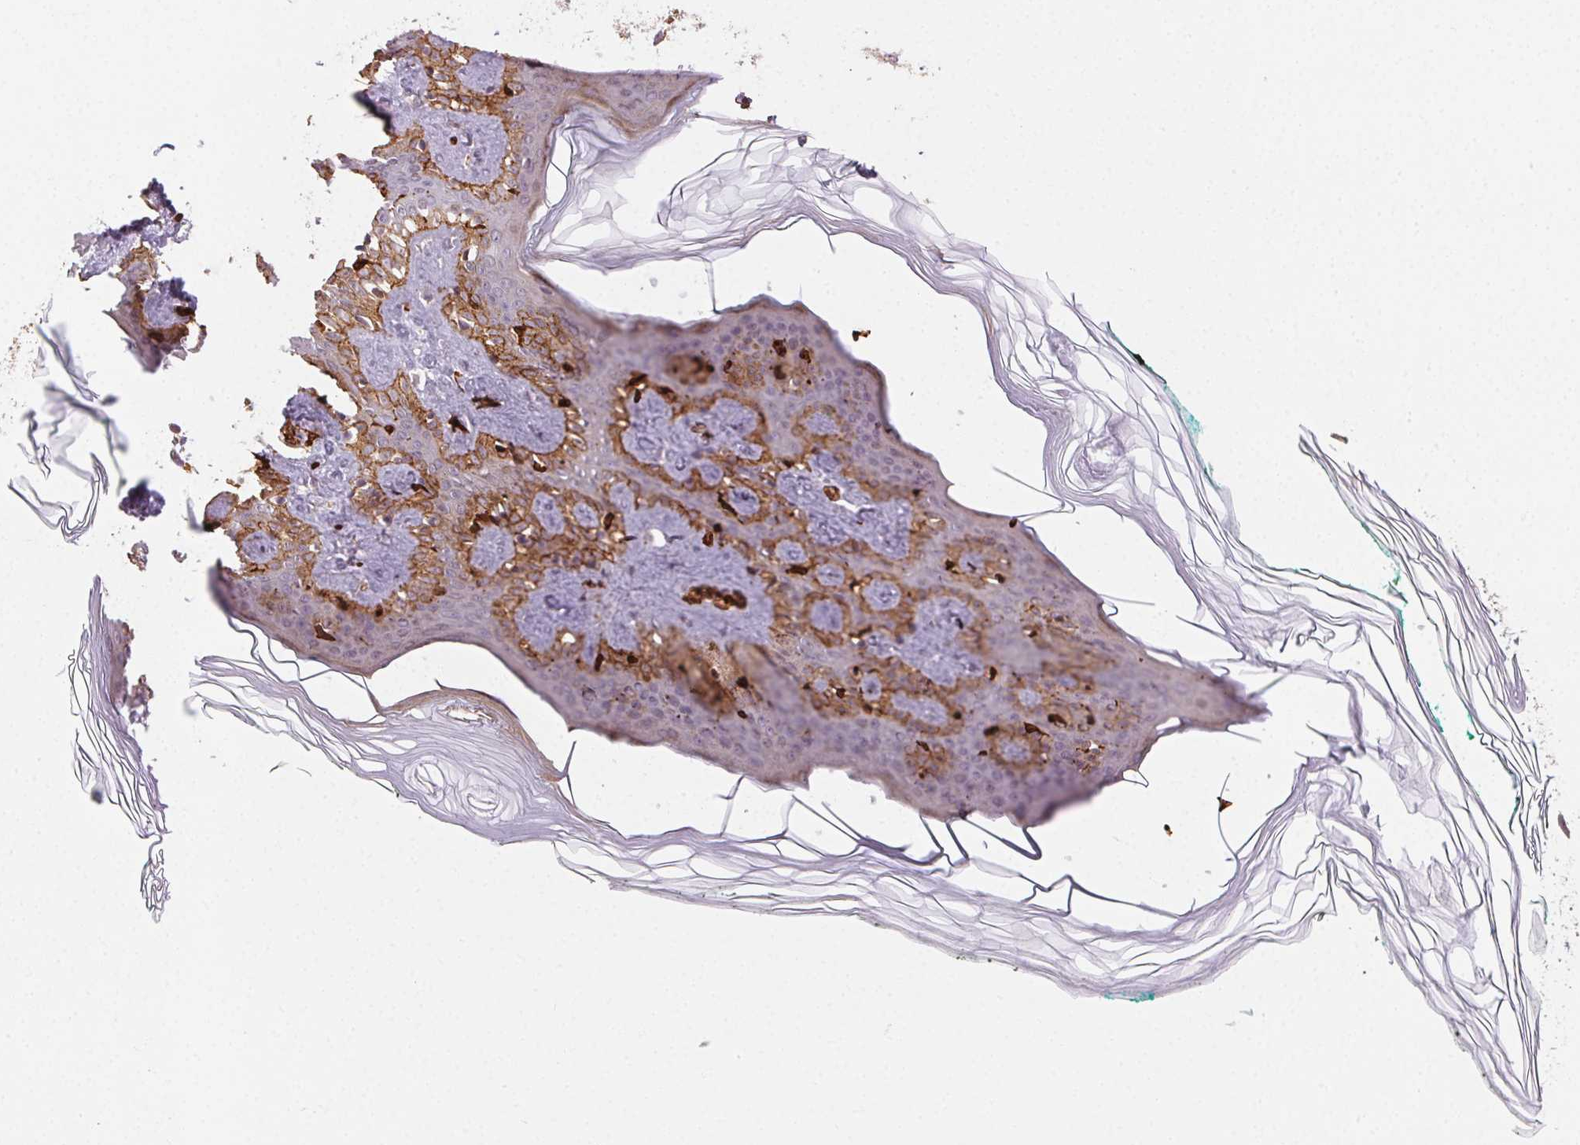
{"staining": {"intensity": "strong", "quantity": ">75%", "location": "cytoplasmic/membranous"}, "tissue": "skin", "cell_type": "Fibroblasts", "image_type": "normal", "snomed": [{"axis": "morphology", "description": "Normal tissue, NOS"}, {"axis": "topography", "description": "Skin"}, {"axis": "topography", "description": "Peripheral nerve tissue"}], "caption": "Protein staining of unremarkable skin reveals strong cytoplasmic/membranous staining in approximately >75% of fibroblasts.", "gene": "RNASET2", "patient": {"sex": "female", "age": 45}}